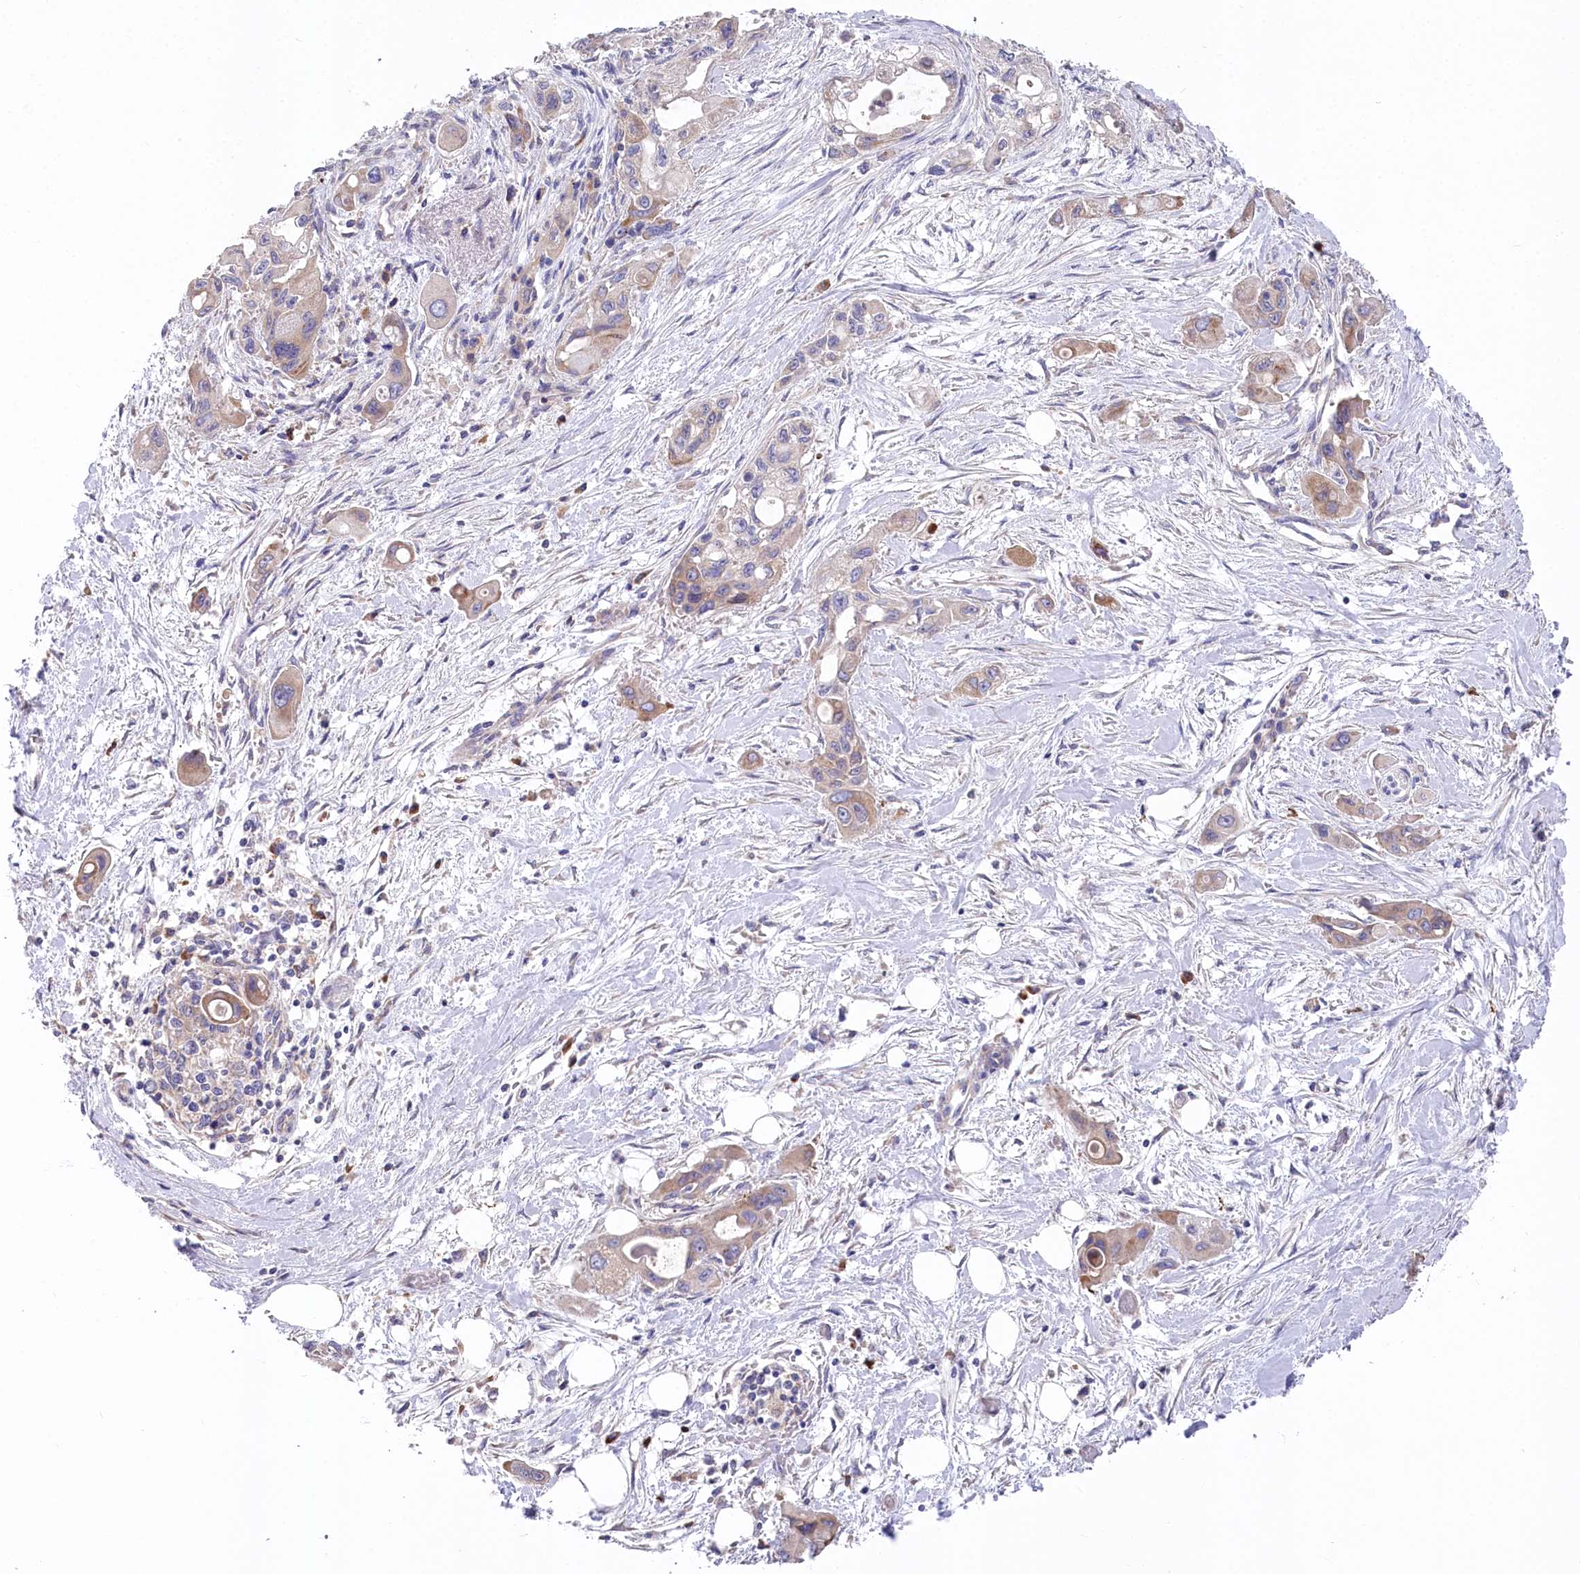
{"staining": {"intensity": "moderate", "quantity": ">75%", "location": "cytoplasmic/membranous"}, "tissue": "pancreatic cancer", "cell_type": "Tumor cells", "image_type": "cancer", "snomed": [{"axis": "morphology", "description": "Adenocarcinoma, NOS"}, {"axis": "topography", "description": "Pancreas"}], "caption": "DAB immunohistochemical staining of pancreatic cancer (adenocarcinoma) demonstrates moderate cytoplasmic/membranous protein expression in about >75% of tumor cells. The protein of interest is stained brown, and the nuclei are stained in blue (DAB IHC with brightfield microscopy, high magnification).", "gene": "POGLUT1", "patient": {"sex": "male", "age": 75}}